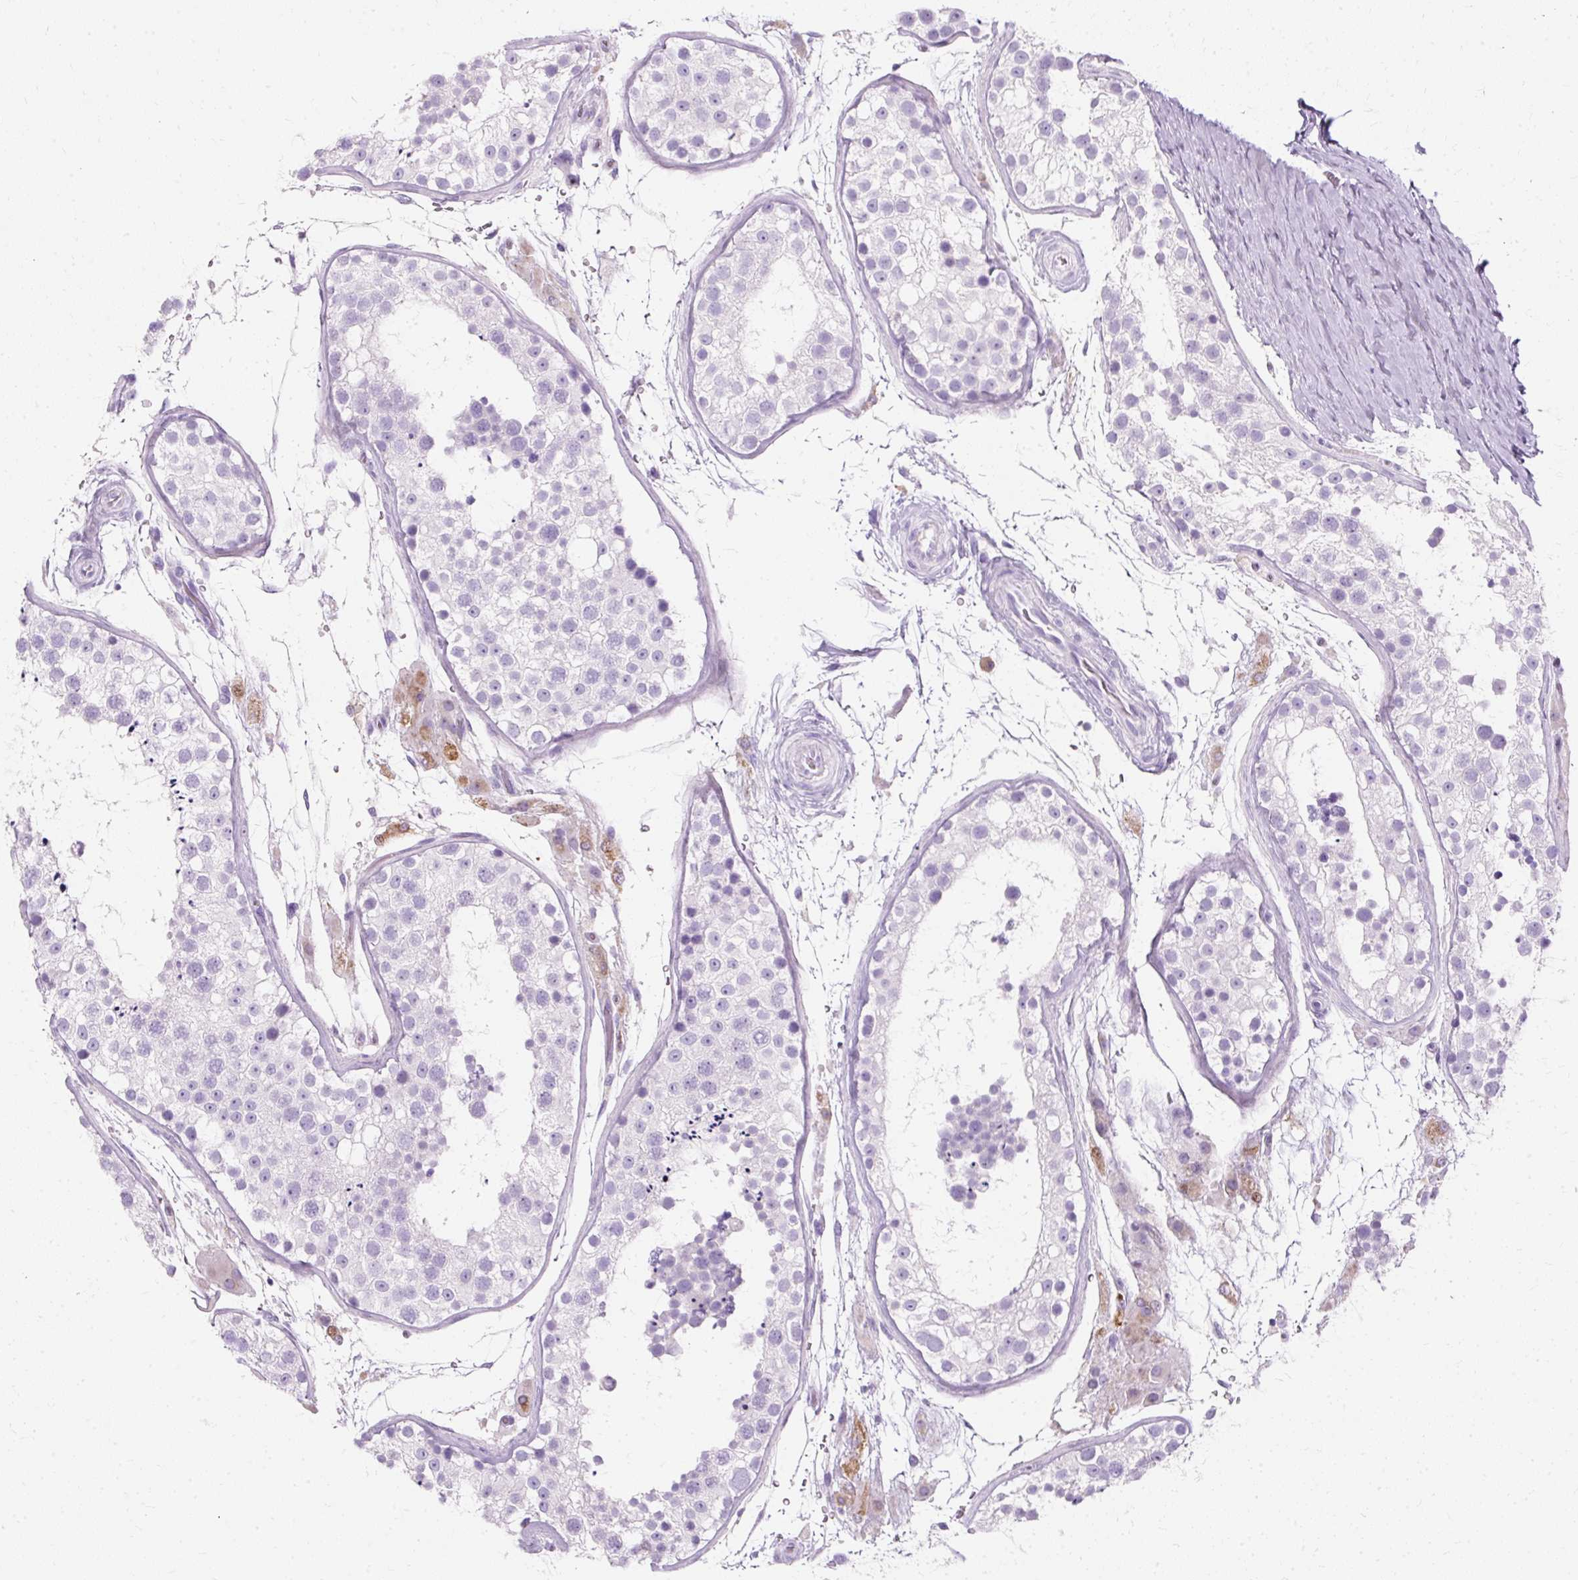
{"staining": {"intensity": "negative", "quantity": "none", "location": "none"}, "tissue": "testis", "cell_type": "Cells in seminiferous ducts", "image_type": "normal", "snomed": [{"axis": "morphology", "description": "Normal tissue, NOS"}, {"axis": "topography", "description": "Testis"}], "caption": "The micrograph displays no staining of cells in seminiferous ducts in unremarkable testis.", "gene": "DEFA1B", "patient": {"sex": "male", "age": 26}}